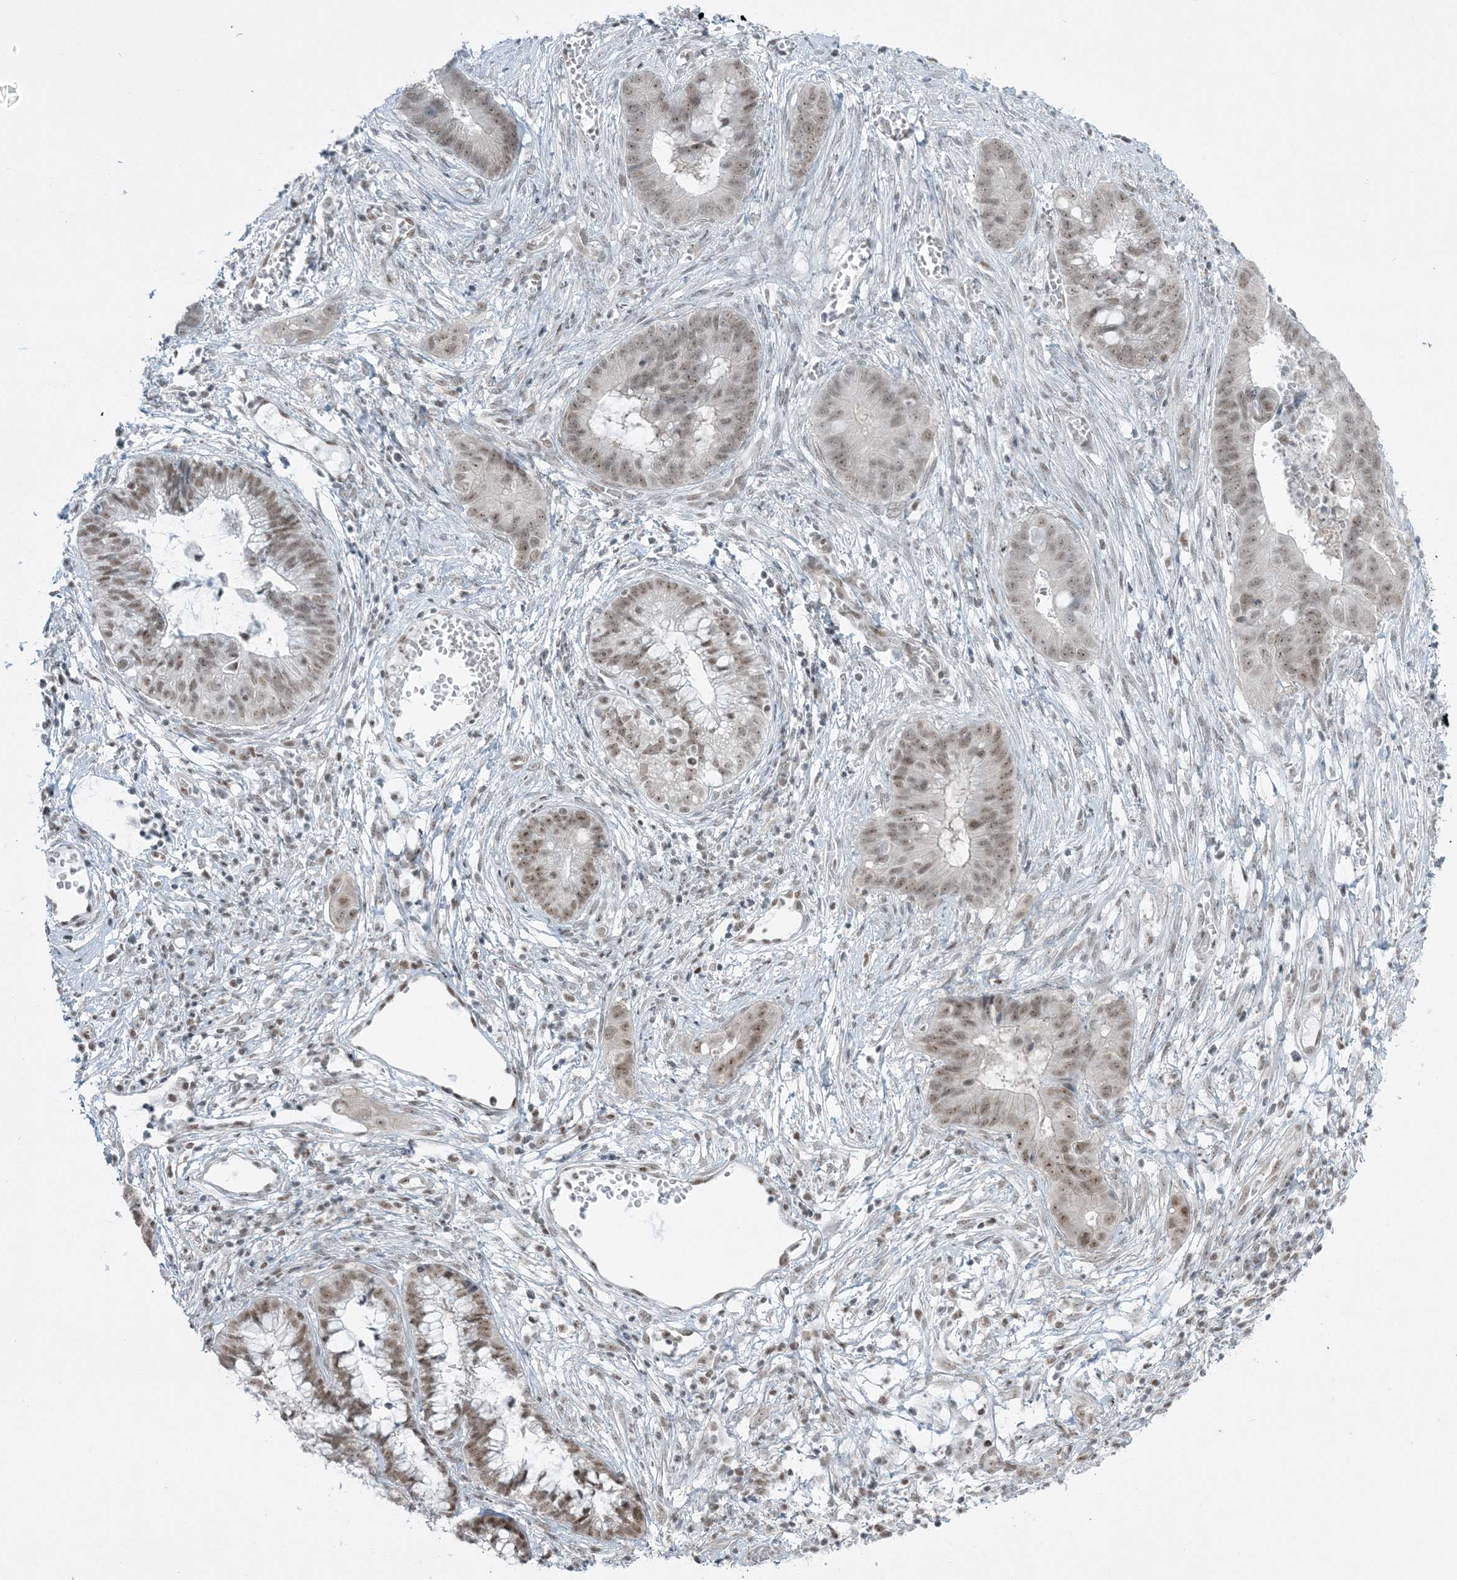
{"staining": {"intensity": "moderate", "quantity": ">75%", "location": "nuclear"}, "tissue": "cervical cancer", "cell_type": "Tumor cells", "image_type": "cancer", "snomed": [{"axis": "morphology", "description": "Adenocarcinoma, NOS"}, {"axis": "topography", "description": "Cervix"}], "caption": "A high-resolution micrograph shows immunohistochemistry staining of cervical cancer, which reveals moderate nuclear staining in about >75% of tumor cells. (DAB (3,3'-diaminobenzidine) IHC, brown staining for protein, blue staining for nuclei).", "gene": "ZNF787", "patient": {"sex": "female", "age": 44}}